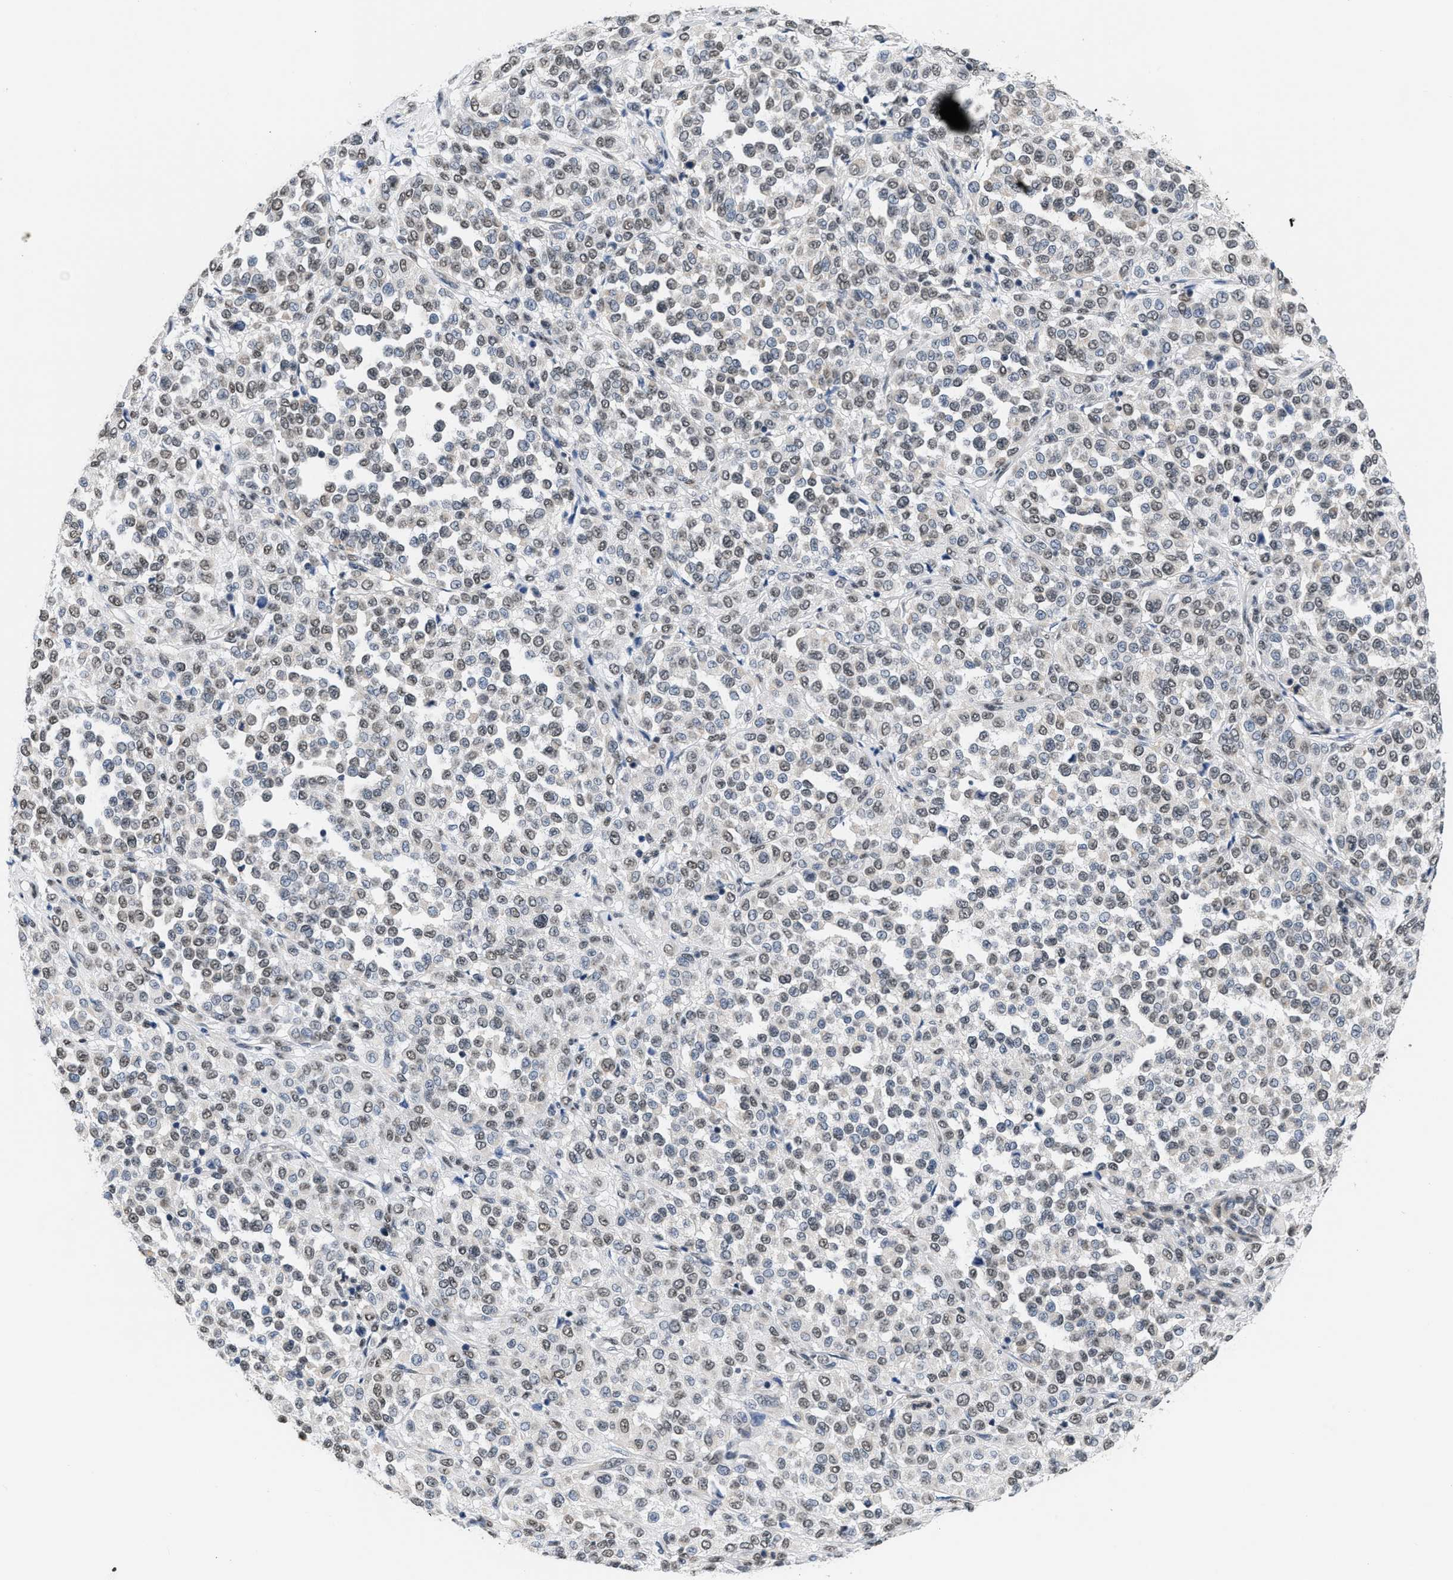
{"staining": {"intensity": "weak", "quantity": ">75%", "location": "nuclear"}, "tissue": "melanoma", "cell_type": "Tumor cells", "image_type": "cancer", "snomed": [{"axis": "morphology", "description": "Malignant melanoma, Metastatic site"}, {"axis": "topography", "description": "Pancreas"}], "caption": "This histopathology image reveals IHC staining of human melanoma, with low weak nuclear expression in approximately >75% of tumor cells.", "gene": "RAF1", "patient": {"sex": "female", "age": 30}}